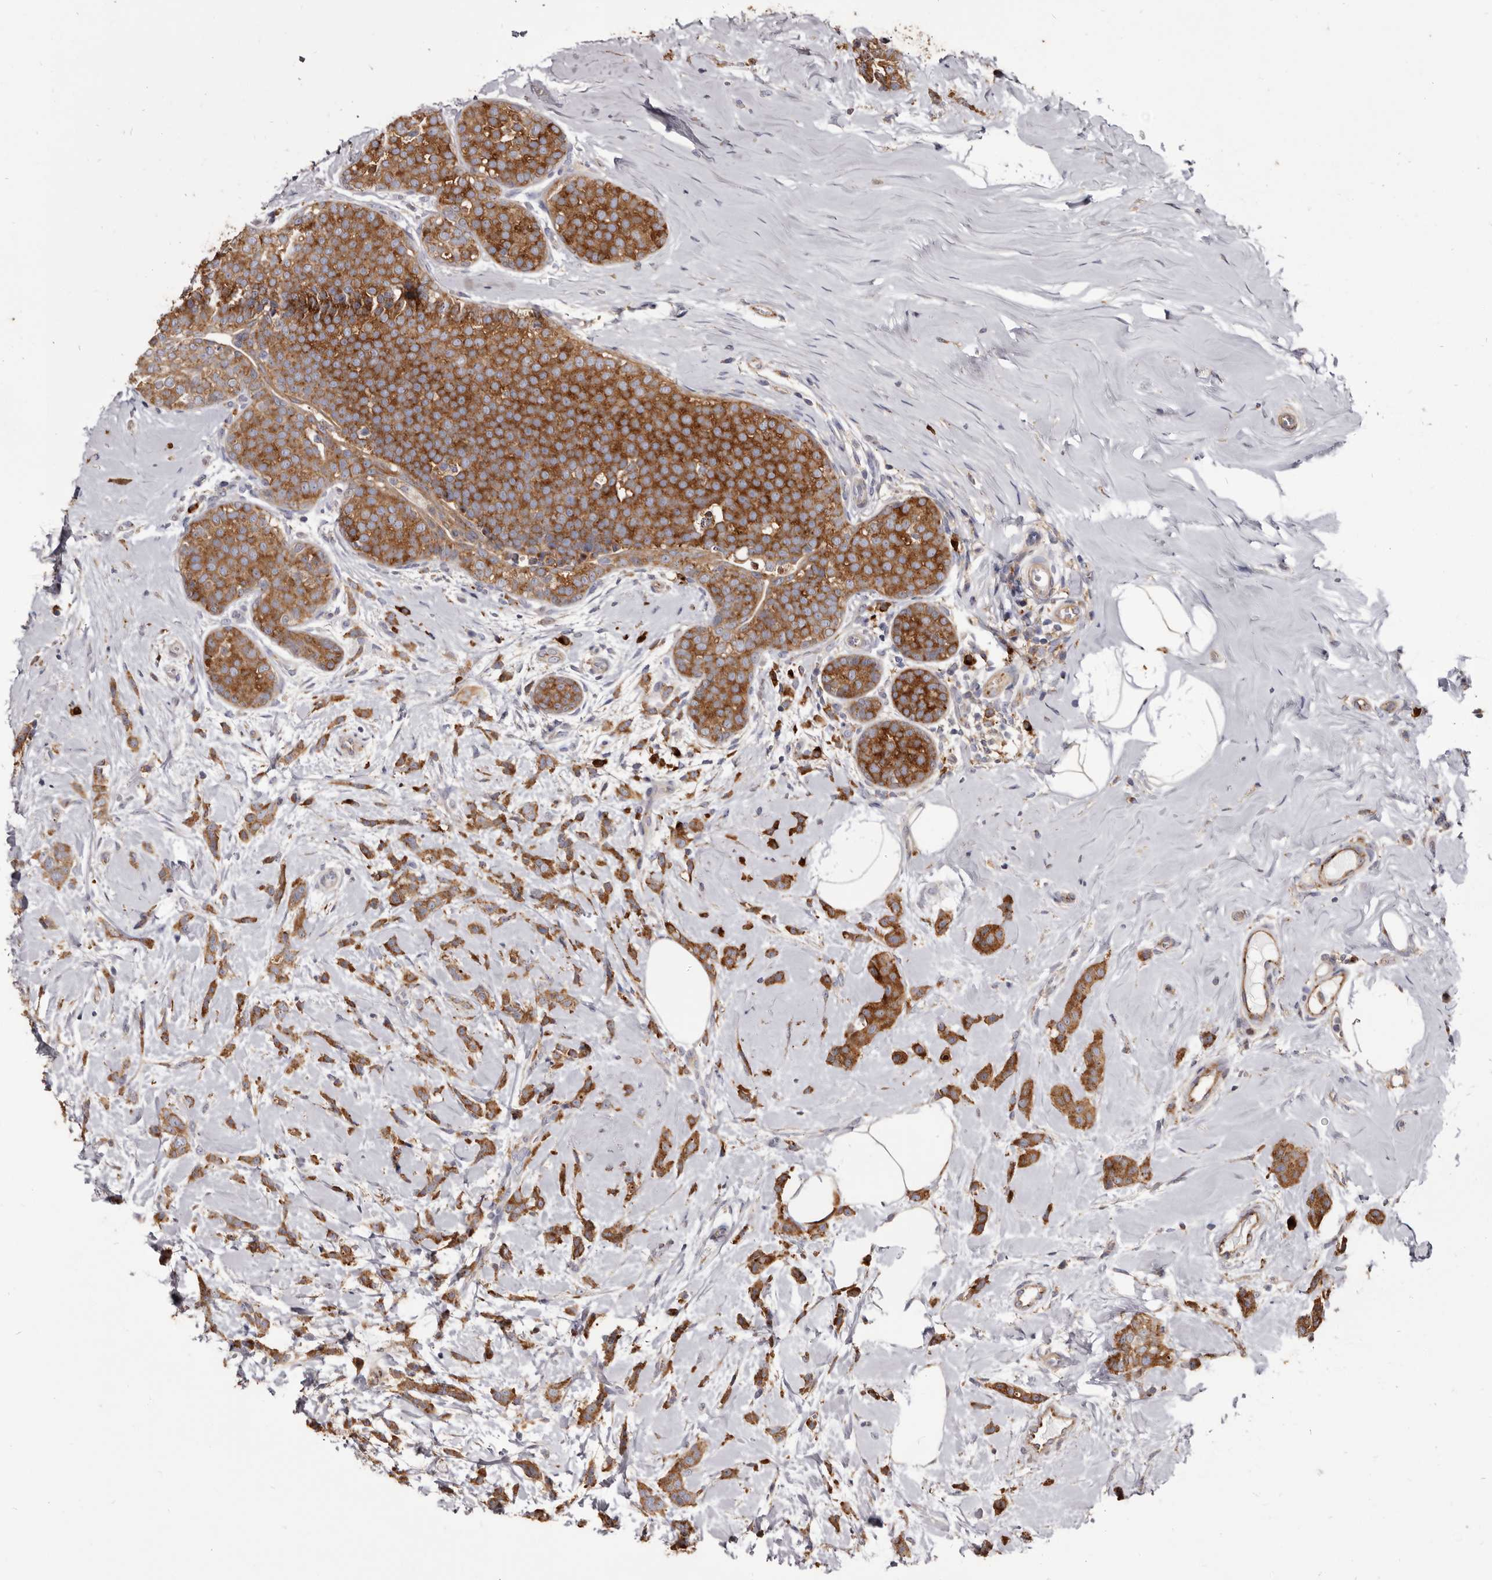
{"staining": {"intensity": "moderate", "quantity": ">75%", "location": "cytoplasmic/membranous"}, "tissue": "breast cancer", "cell_type": "Tumor cells", "image_type": "cancer", "snomed": [{"axis": "morphology", "description": "Lobular carcinoma, in situ"}, {"axis": "morphology", "description": "Lobular carcinoma"}, {"axis": "topography", "description": "Breast"}], "caption": "Approximately >75% of tumor cells in human breast cancer show moderate cytoplasmic/membranous protein expression as visualized by brown immunohistochemical staining.", "gene": "TPD52", "patient": {"sex": "female", "age": 41}}